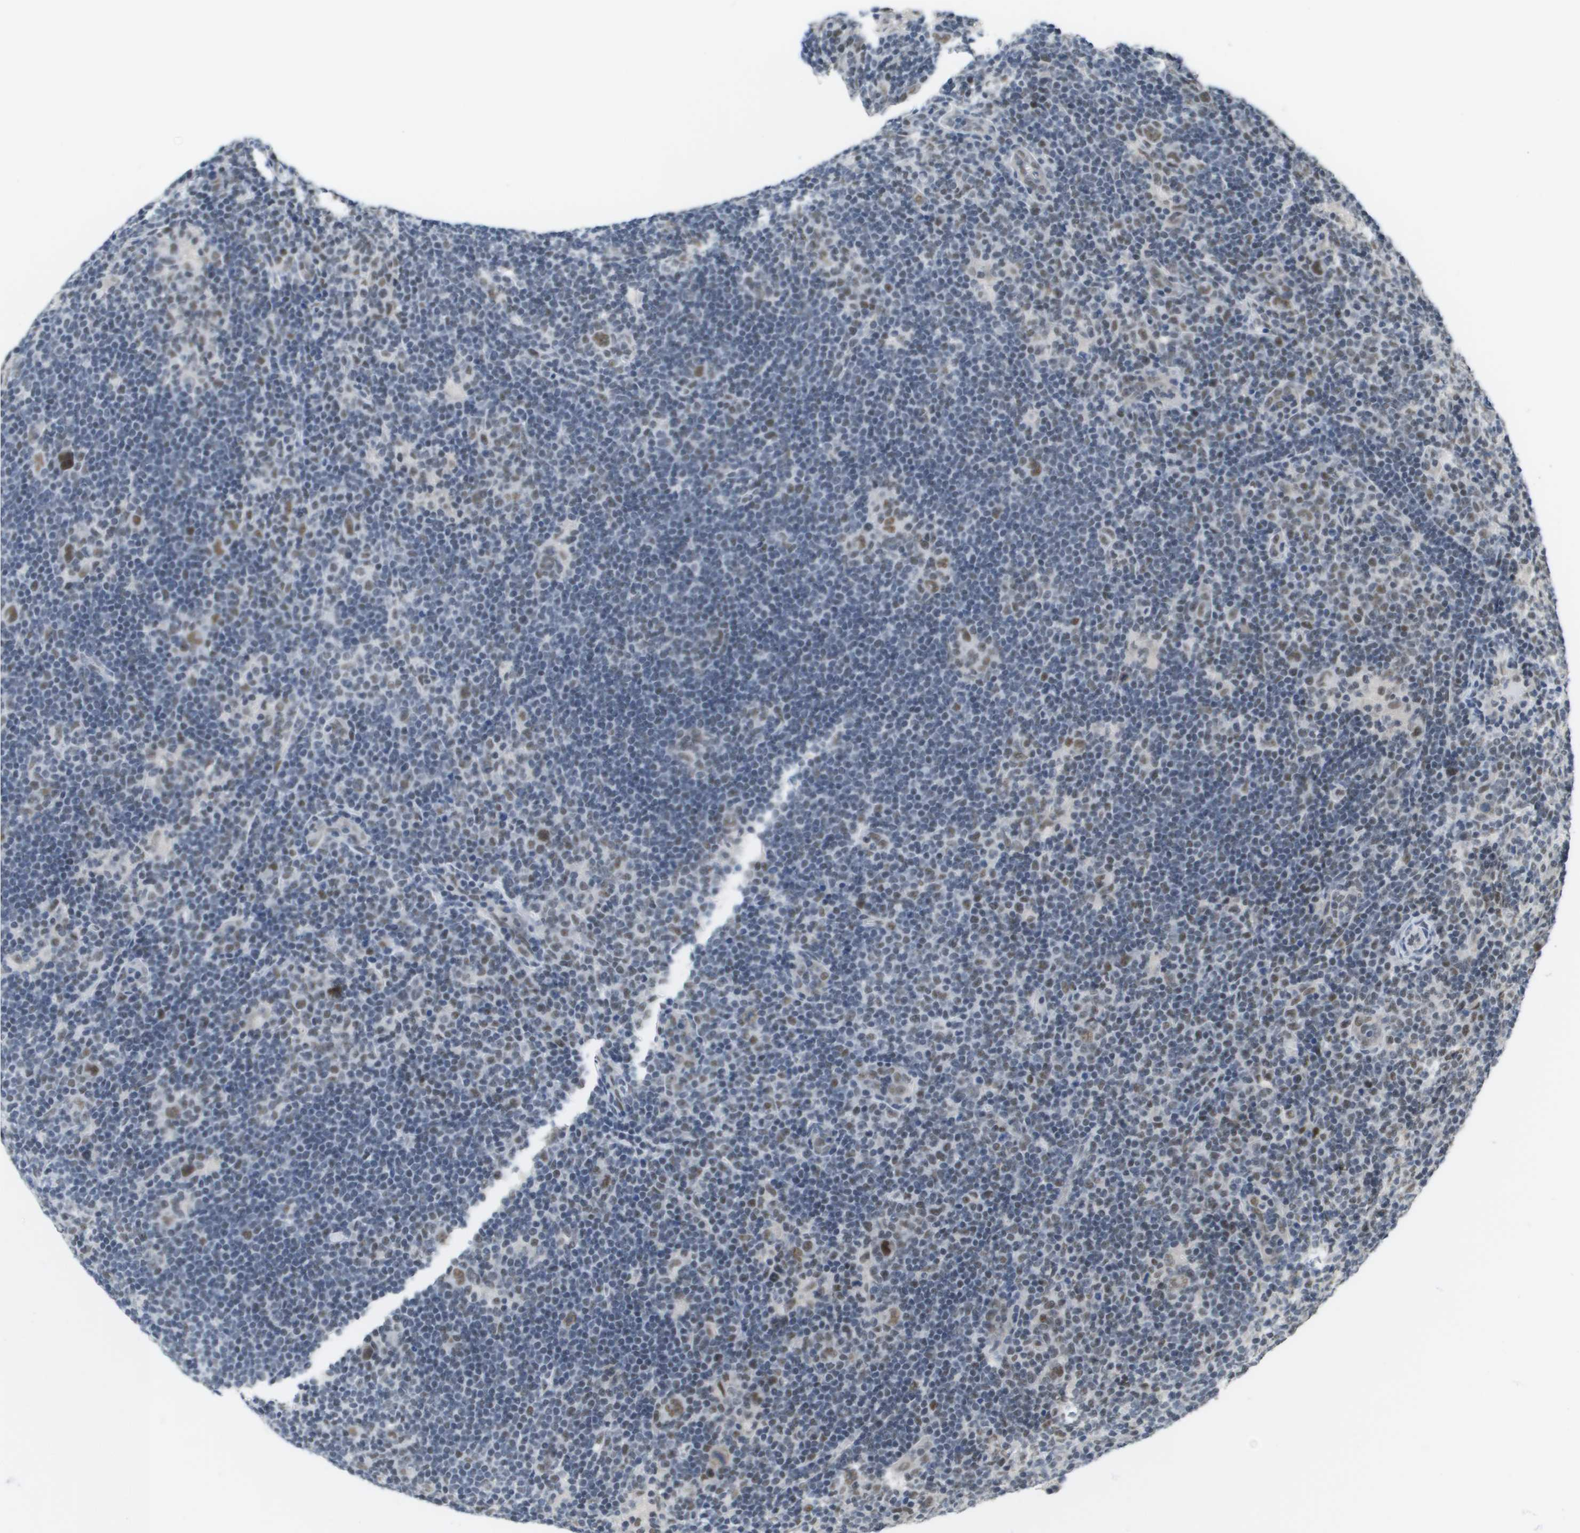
{"staining": {"intensity": "moderate", "quantity": ">75%", "location": "nuclear"}, "tissue": "lymphoma", "cell_type": "Tumor cells", "image_type": "cancer", "snomed": [{"axis": "morphology", "description": "Hodgkin's disease, NOS"}, {"axis": "topography", "description": "Lymph node"}], "caption": "Immunohistochemical staining of Hodgkin's disease reveals moderate nuclear protein staining in approximately >75% of tumor cells. (IHC, brightfield microscopy, high magnification).", "gene": "ISY1", "patient": {"sex": "female", "age": 57}}